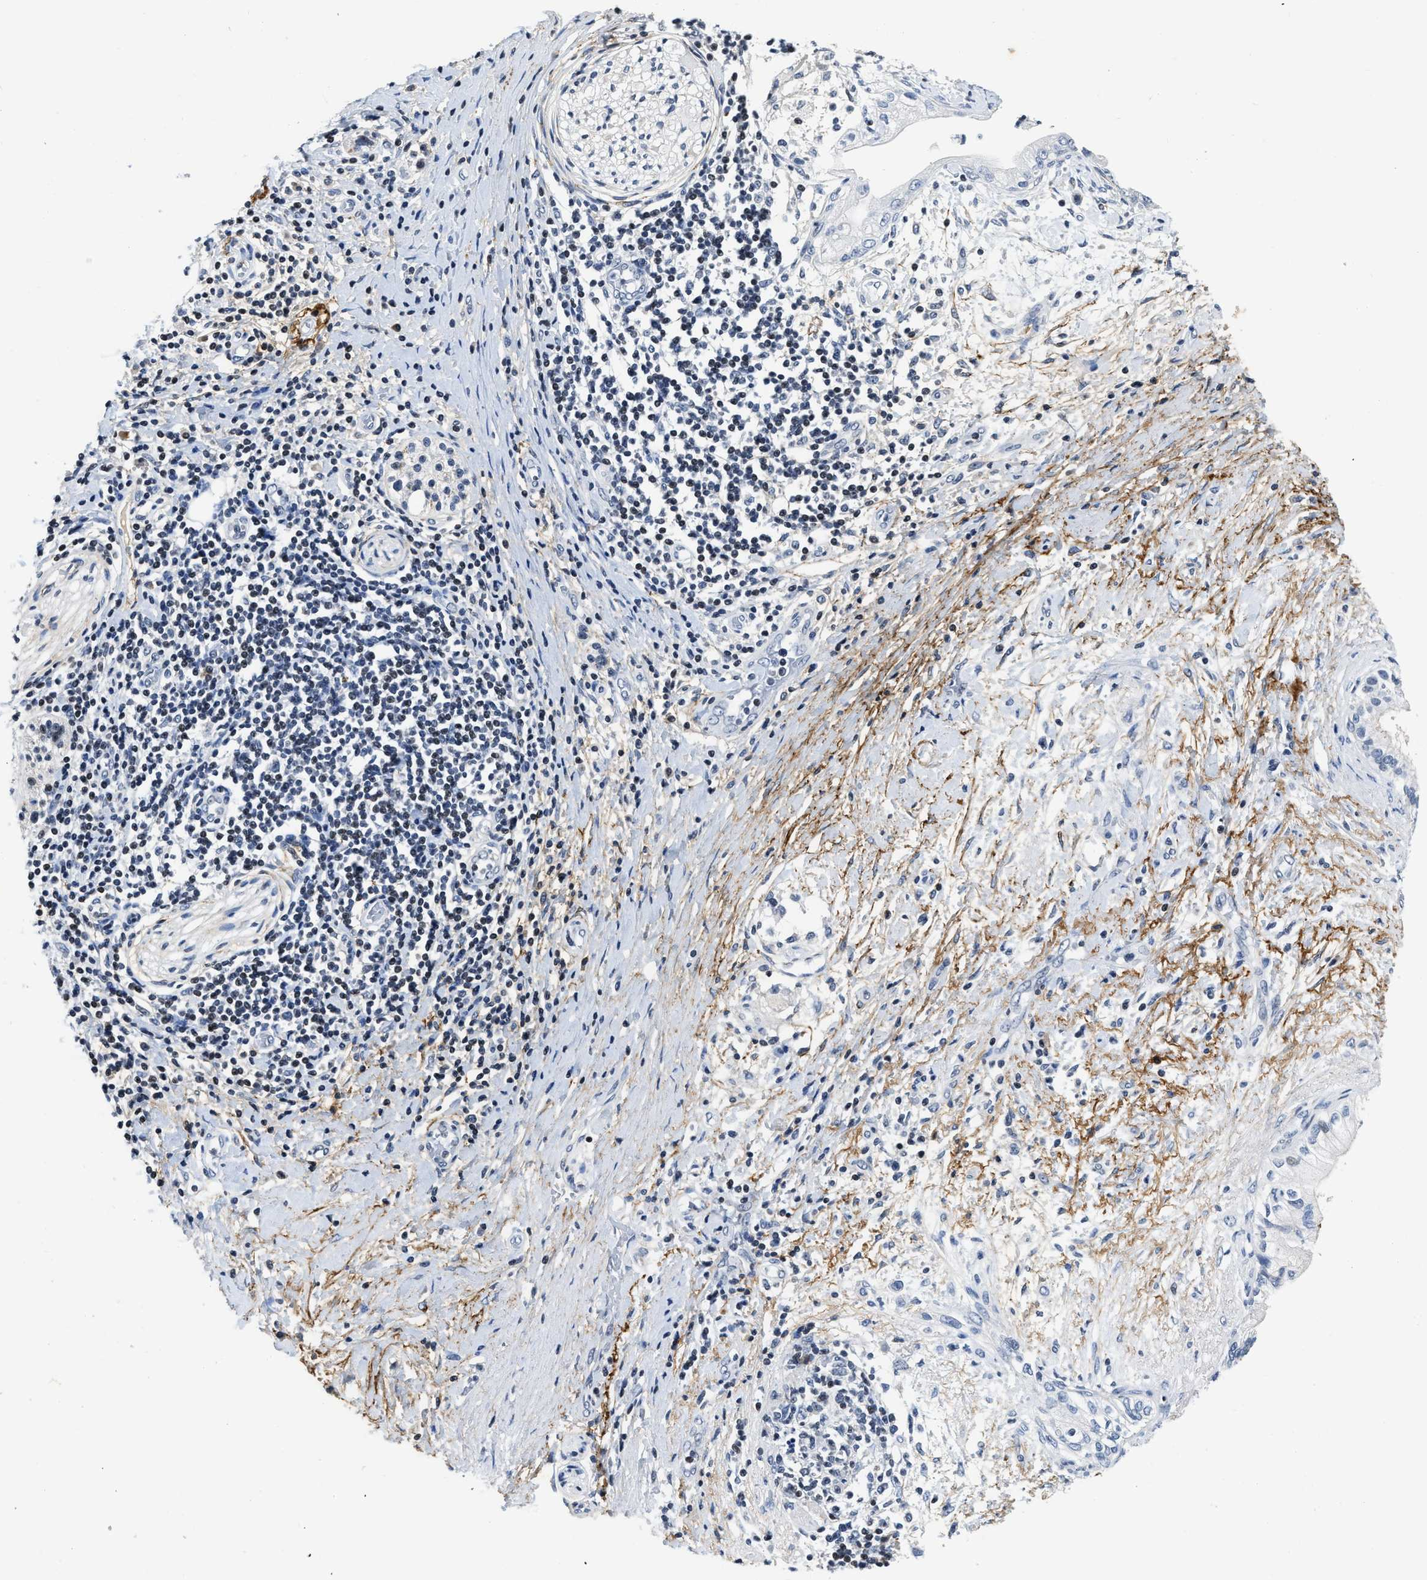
{"staining": {"intensity": "negative", "quantity": "none", "location": "none"}, "tissue": "pancreatic cancer", "cell_type": "Tumor cells", "image_type": "cancer", "snomed": [{"axis": "morphology", "description": "Adenocarcinoma, NOS"}, {"axis": "topography", "description": "Pancreas"}], "caption": "Immunohistochemistry (IHC) of pancreatic cancer exhibits no positivity in tumor cells.", "gene": "FBLN2", "patient": {"sex": "female", "age": 60}}